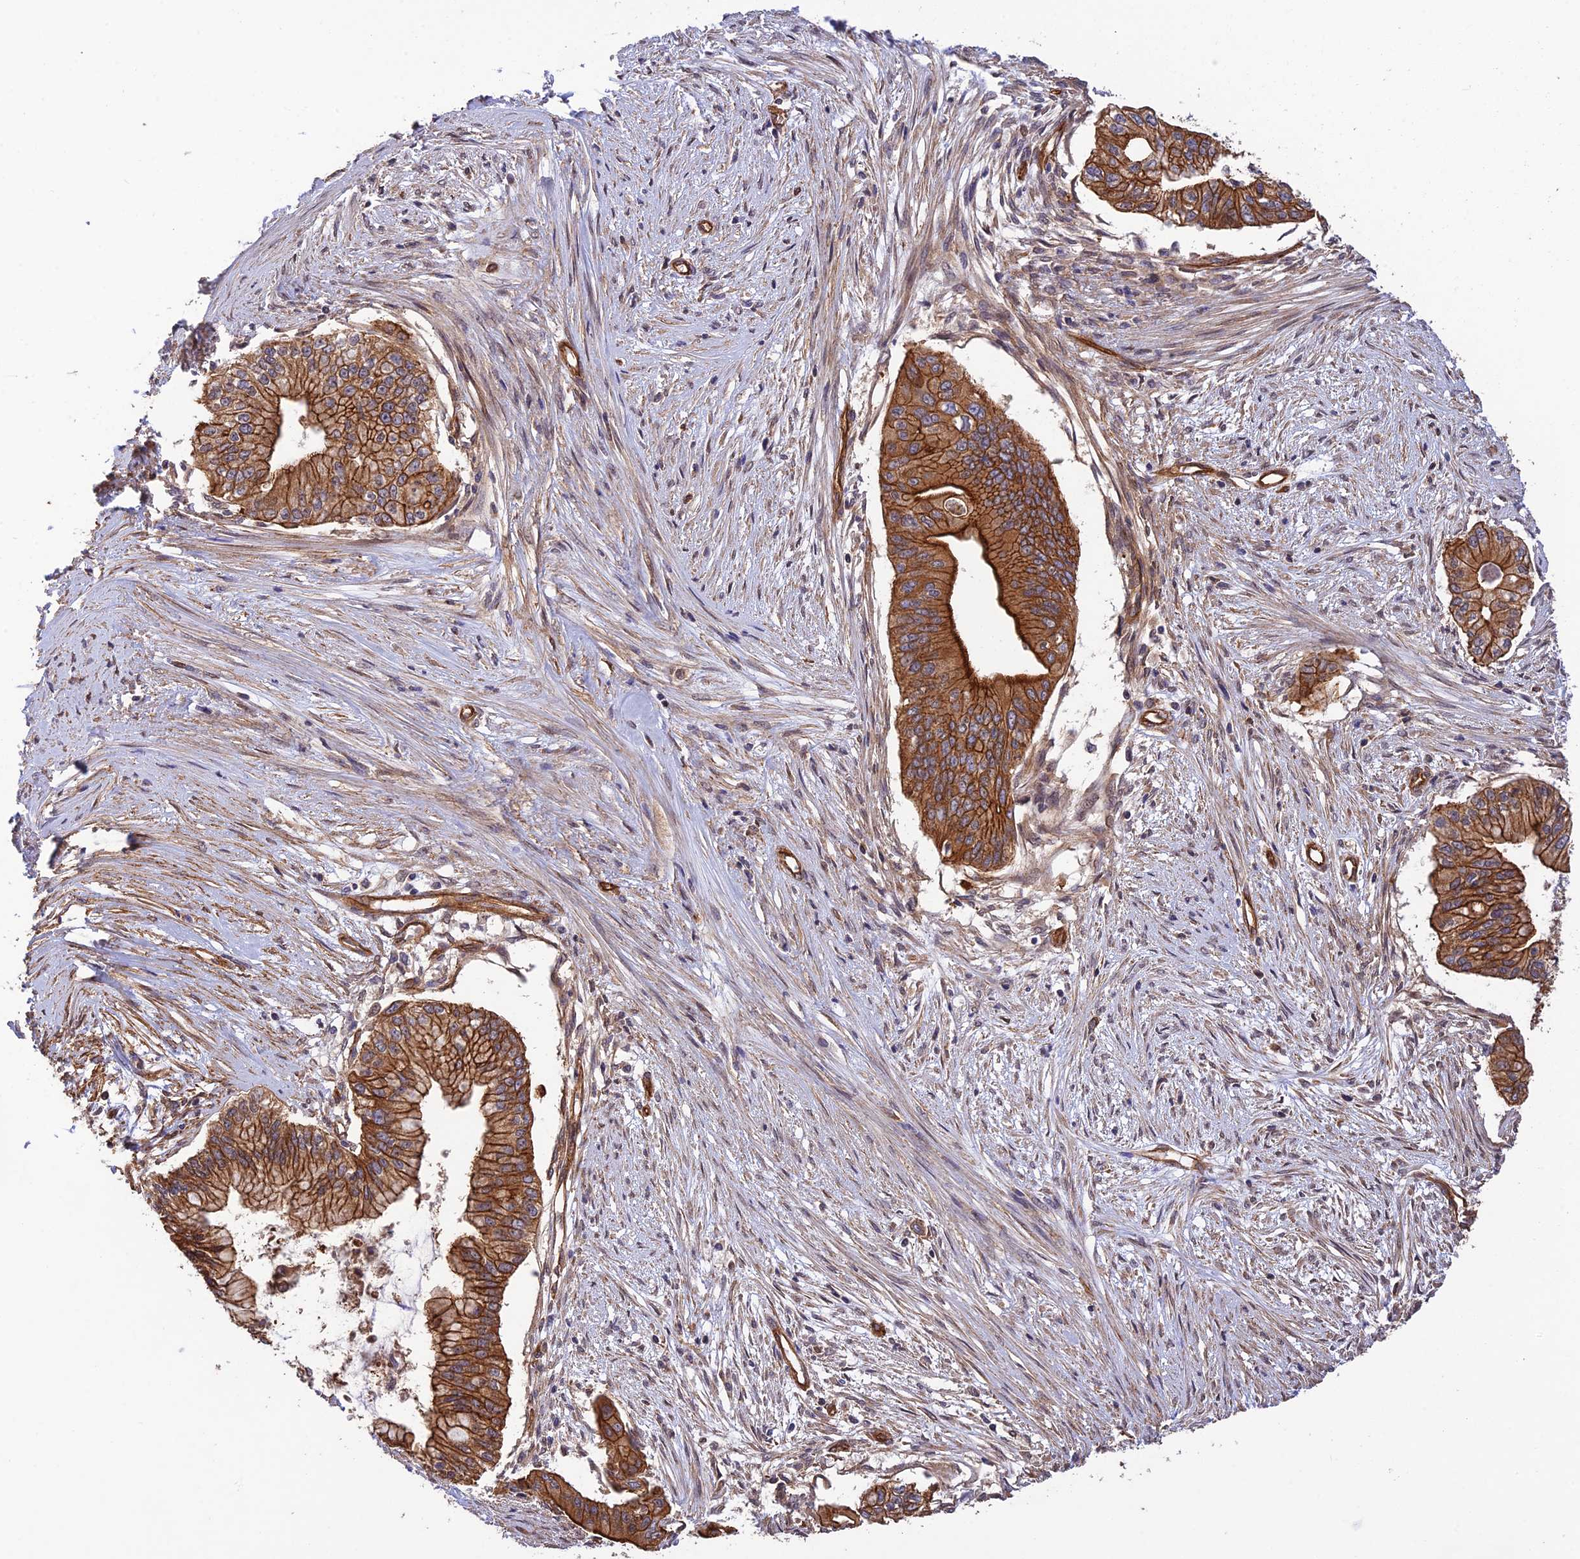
{"staining": {"intensity": "strong", "quantity": ">75%", "location": "cytoplasmic/membranous"}, "tissue": "pancreatic cancer", "cell_type": "Tumor cells", "image_type": "cancer", "snomed": [{"axis": "morphology", "description": "Adenocarcinoma, NOS"}, {"axis": "topography", "description": "Pancreas"}], "caption": "Brown immunohistochemical staining in human pancreatic cancer exhibits strong cytoplasmic/membranous staining in approximately >75% of tumor cells.", "gene": "HOMER2", "patient": {"sex": "male", "age": 46}}